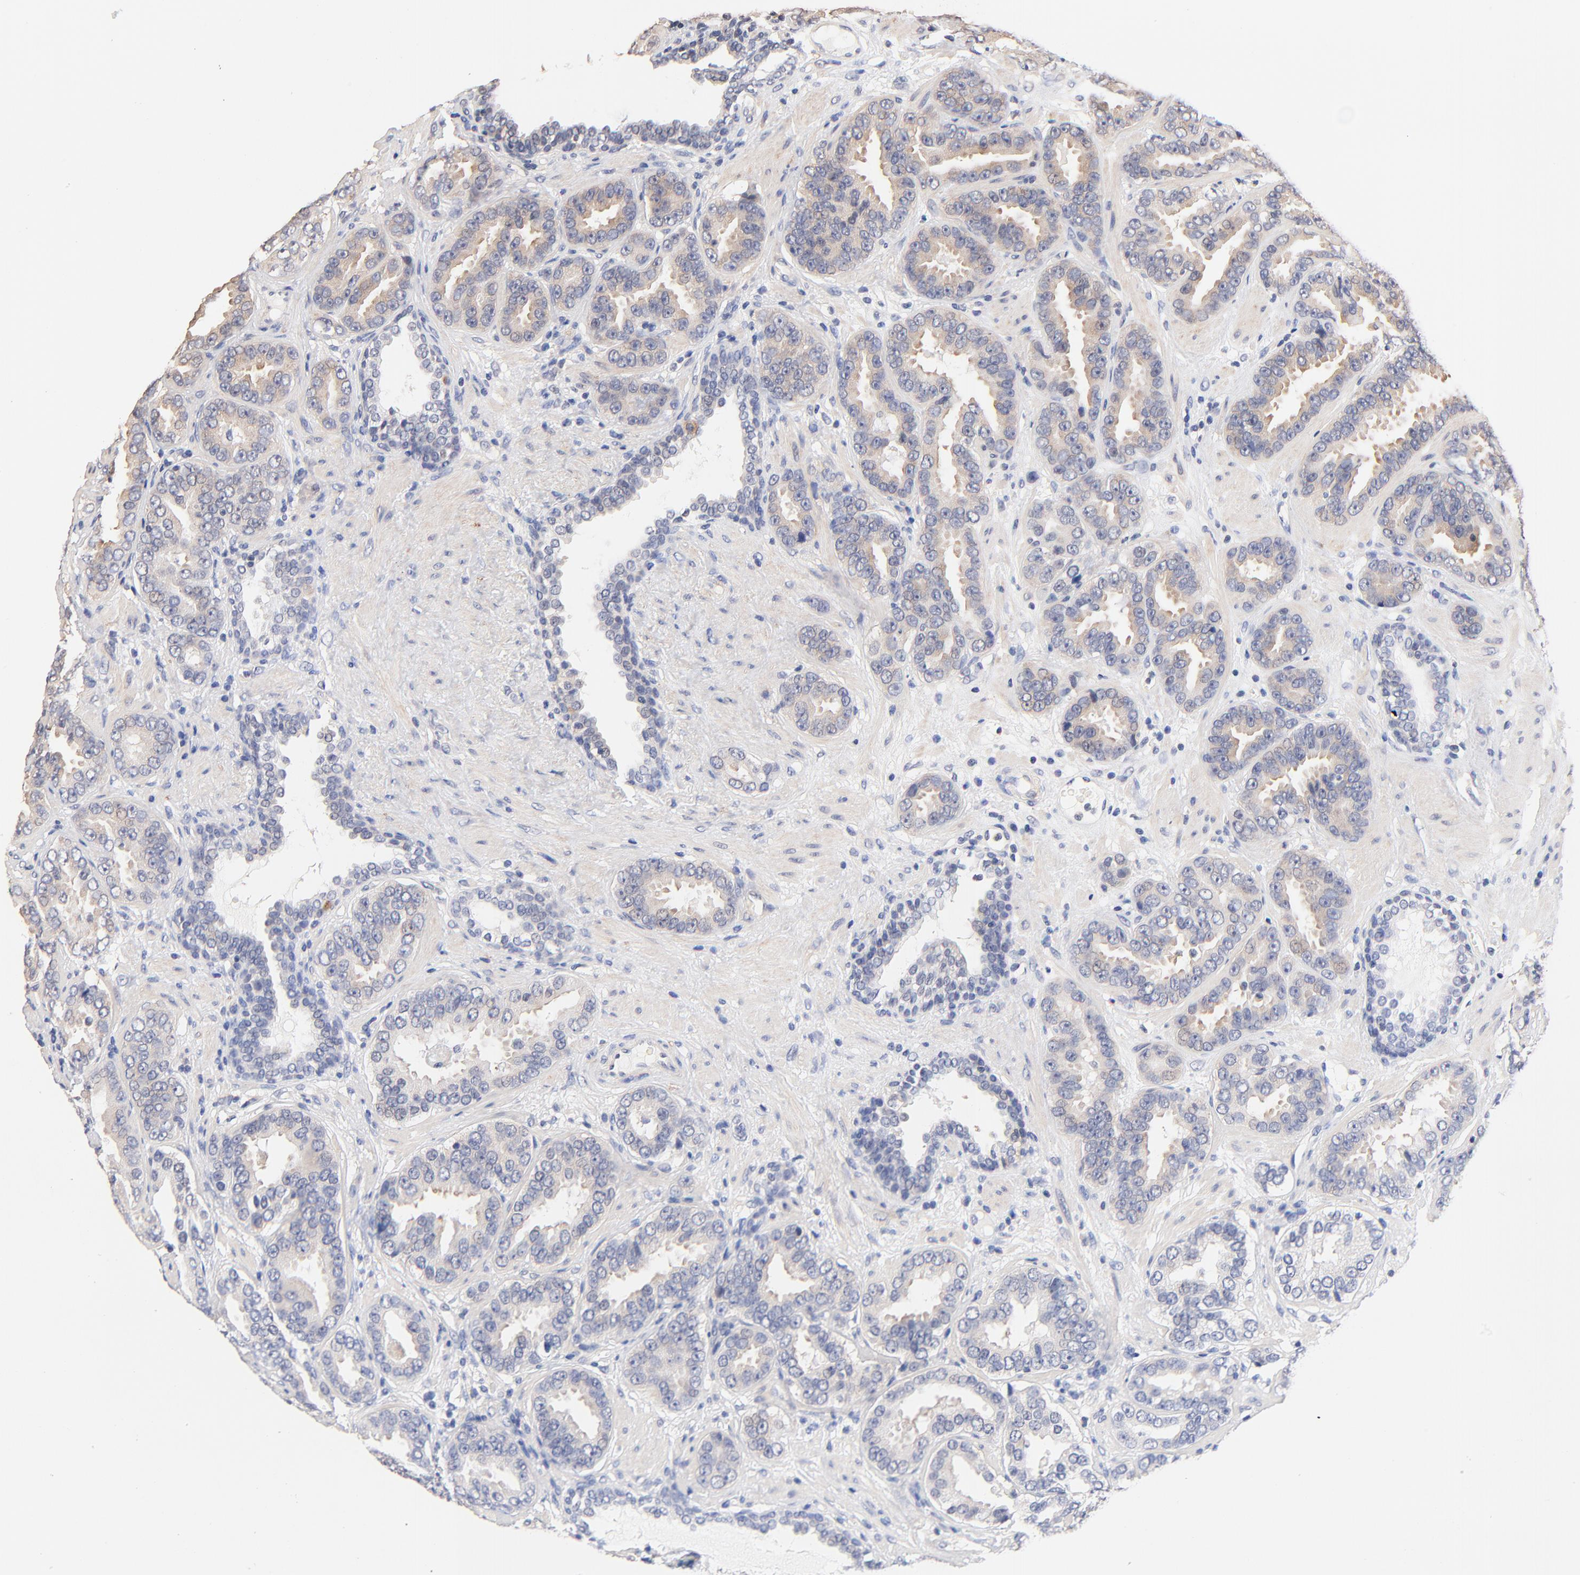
{"staining": {"intensity": "negative", "quantity": "none", "location": "none"}, "tissue": "prostate cancer", "cell_type": "Tumor cells", "image_type": "cancer", "snomed": [{"axis": "morphology", "description": "Adenocarcinoma, Low grade"}, {"axis": "topography", "description": "Prostate"}], "caption": "A histopathology image of human adenocarcinoma (low-grade) (prostate) is negative for staining in tumor cells. Brightfield microscopy of IHC stained with DAB (3,3'-diaminobenzidine) (brown) and hematoxylin (blue), captured at high magnification.", "gene": "RIBC2", "patient": {"sex": "male", "age": 59}}